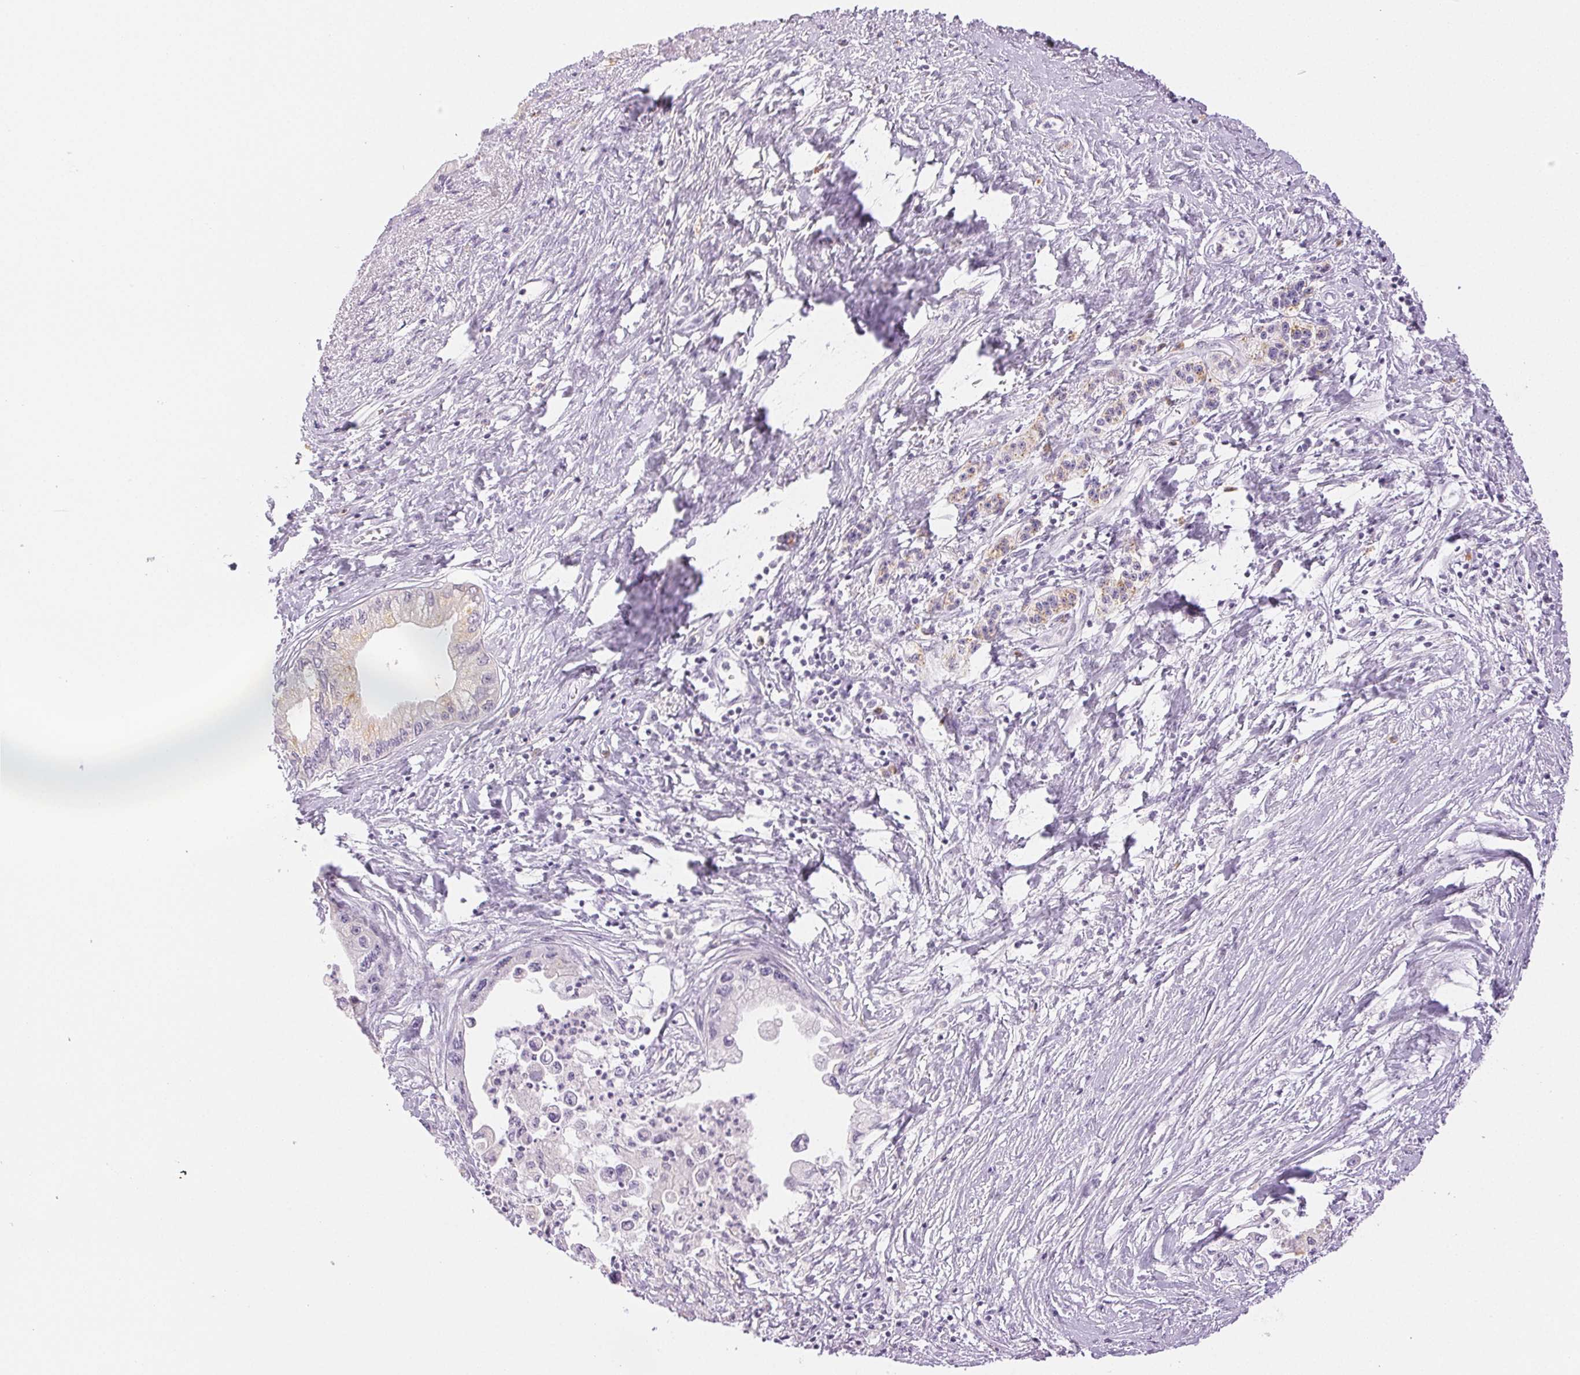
{"staining": {"intensity": "negative", "quantity": "none", "location": "none"}, "tissue": "pancreatic cancer", "cell_type": "Tumor cells", "image_type": "cancer", "snomed": [{"axis": "morphology", "description": "Adenocarcinoma, NOS"}, {"axis": "topography", "description": "Pancreas"}], "caption": "Photomicrograph shows no protein positivity in tumor cells of pancreatic cancer tissue.", "gene": "SLC5A2", "patient": {"sex": "male", "age": 61}}